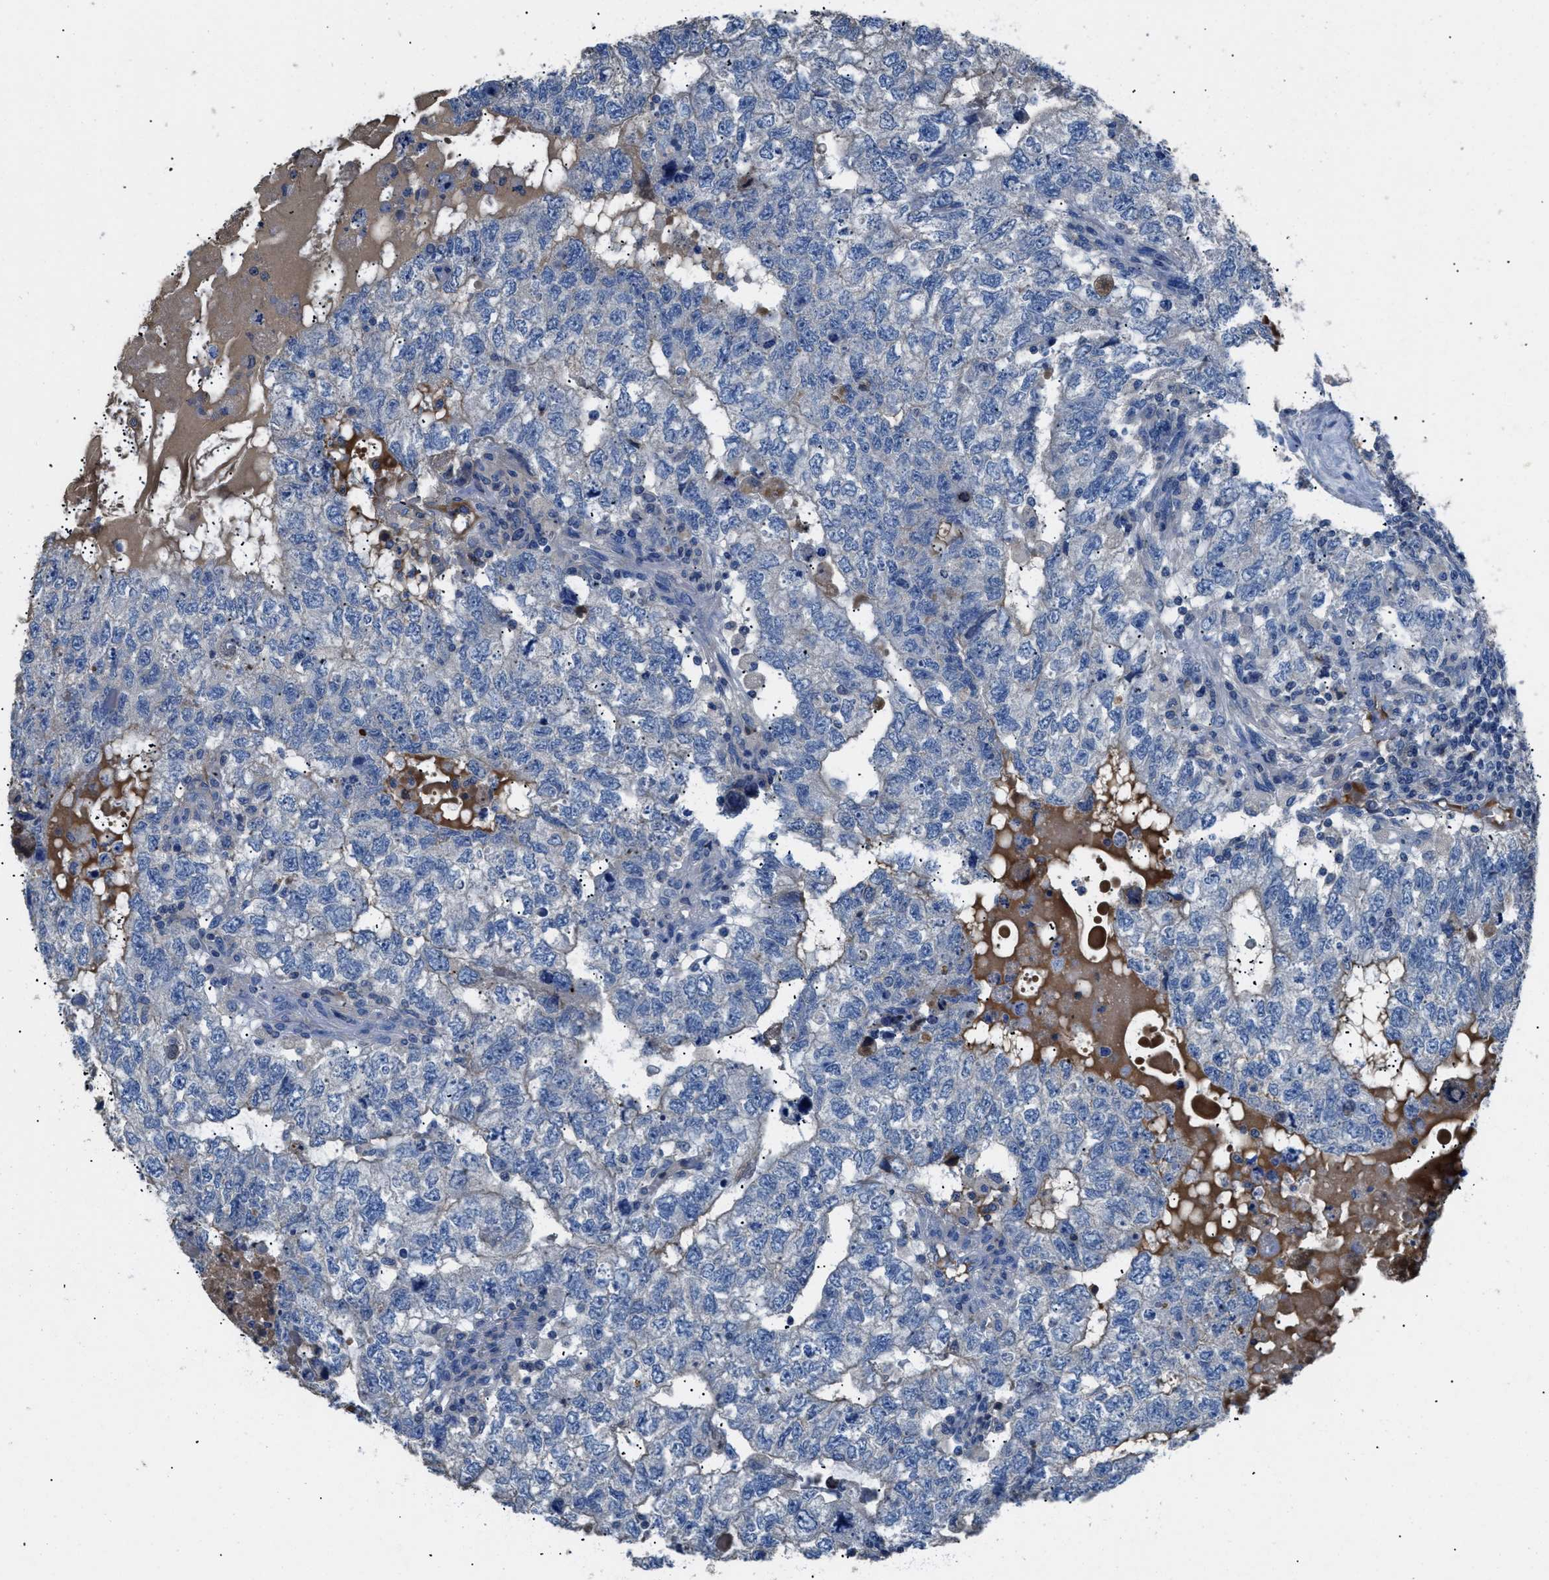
{"staining": {"intensity": "negative", "quantity": "none", "location": "none"}, "tissue": "testis cancer", "cell_type": "Tumor cells", "image_type": "cancer", "snomed": [{"axis": "morphology", "description": "Carcinoma, Embryonal, NOS"}, {"axis": "topography", "description": "Testis"}], "caption": "The immunohistochemistry (IHC) photomicrograph has no significant staining in tumor cells of testis embryonal carcinoma tissue.", "gene": "SGCZ", "patient": {"sex": "male", "age": 36}}